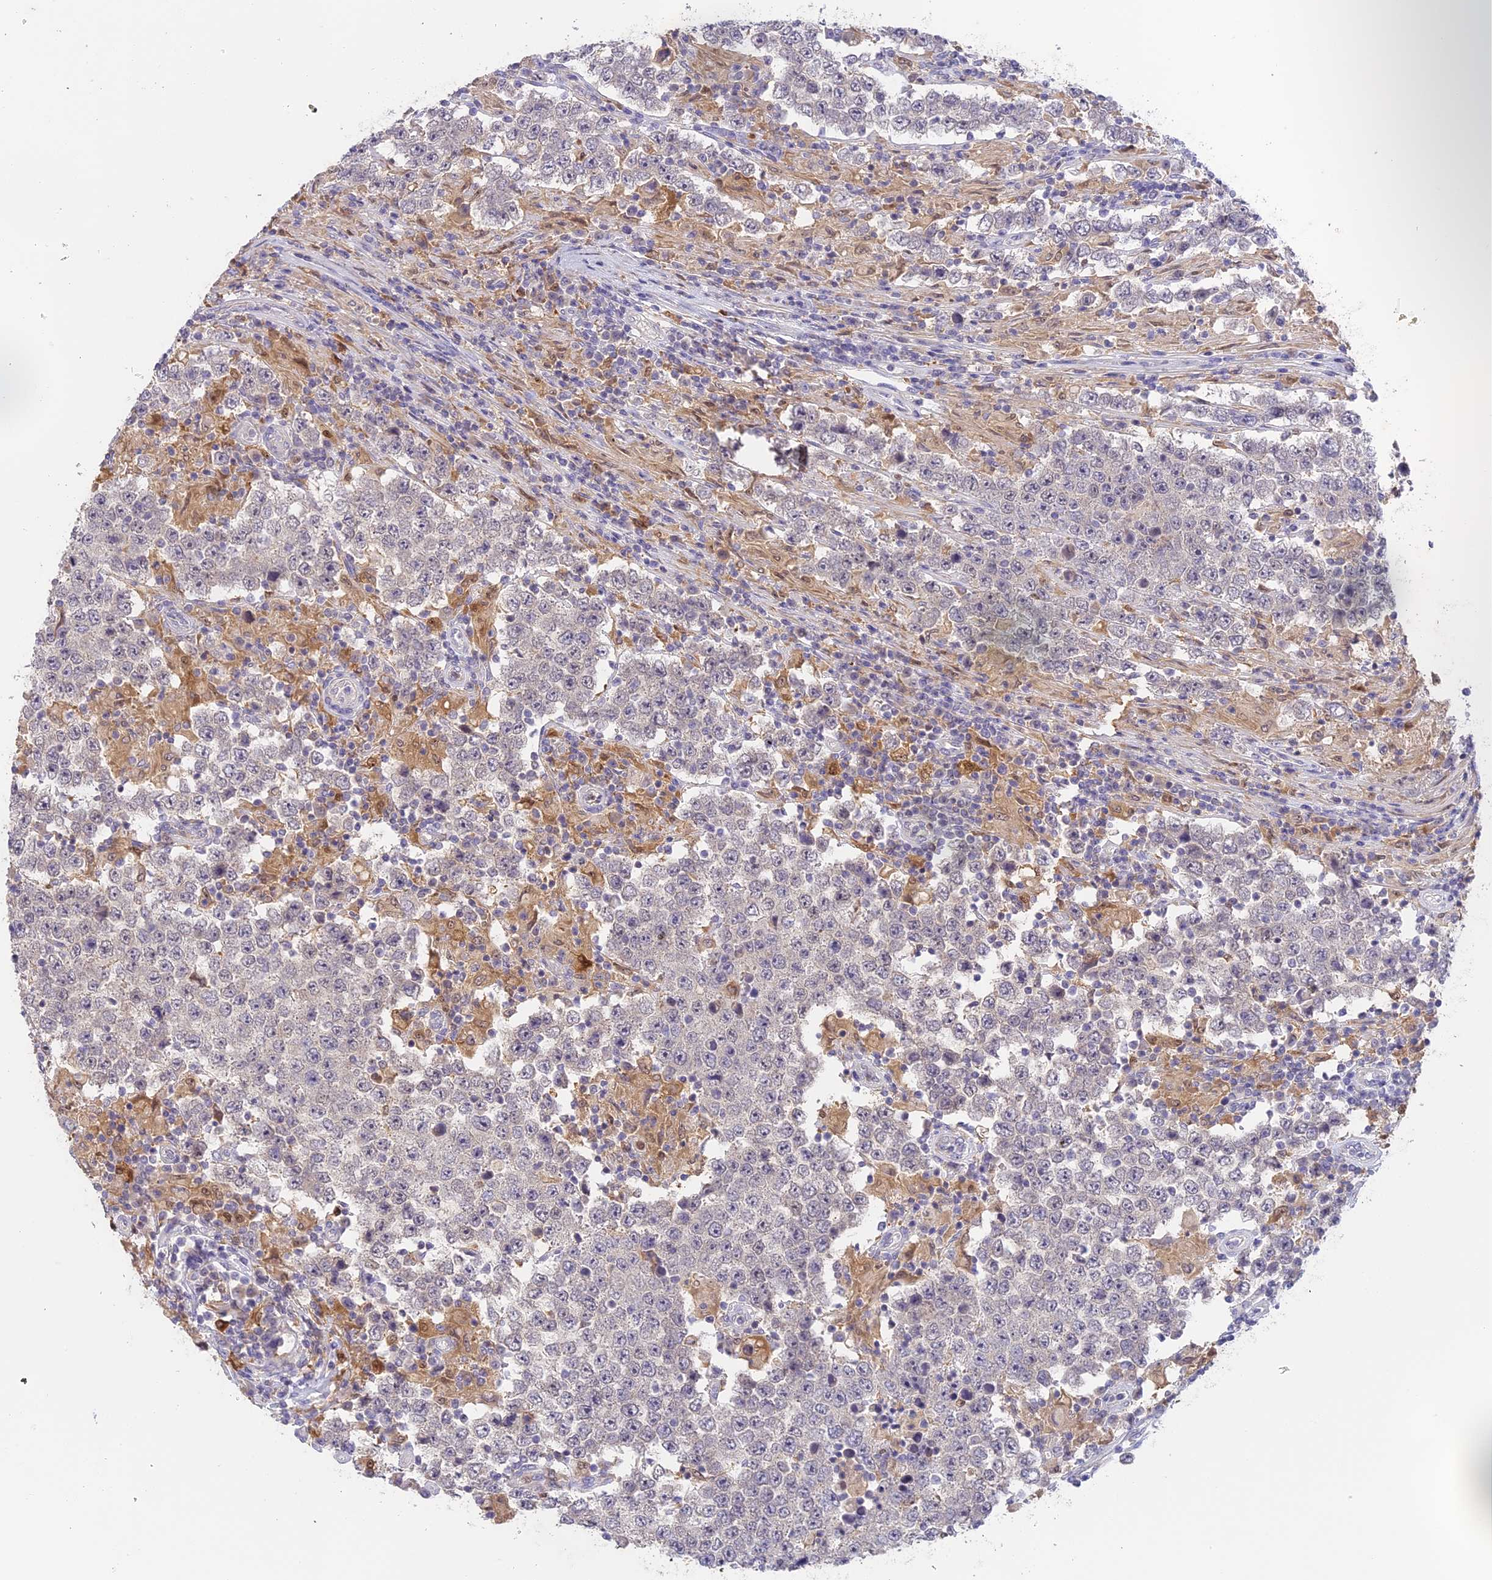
{"staining": {"intensity": "weak", "quantity": "<25%", "location": "cytoplasmic/membranous"}, "tissue": "testis cancer", "cell_type": "Tumor cells", "image_type": "cancer", "snomed": [{"axis": "morphology", "description": "Normal tissue, NOS"}, {"axis": "morphology", "description": "Urothelial carcinoma, High grade"}, {"axis": "morphology", "description": "Seminoma, NOS"}, {"axis": "morphology", "description": "Carcinoma, Embryonal, NOS"}, {"axis": "topography", "description": "Urinary bladder"}, {"axis": "topography", "description": "Testis"}], "caption": "Tumor cells show no significant staining in testis seminoma. (DAB IHC visualized using brightfield microscopy, high magnification).", "gene": "NCF4", "patient": {"sex": "male", "age": 41}}